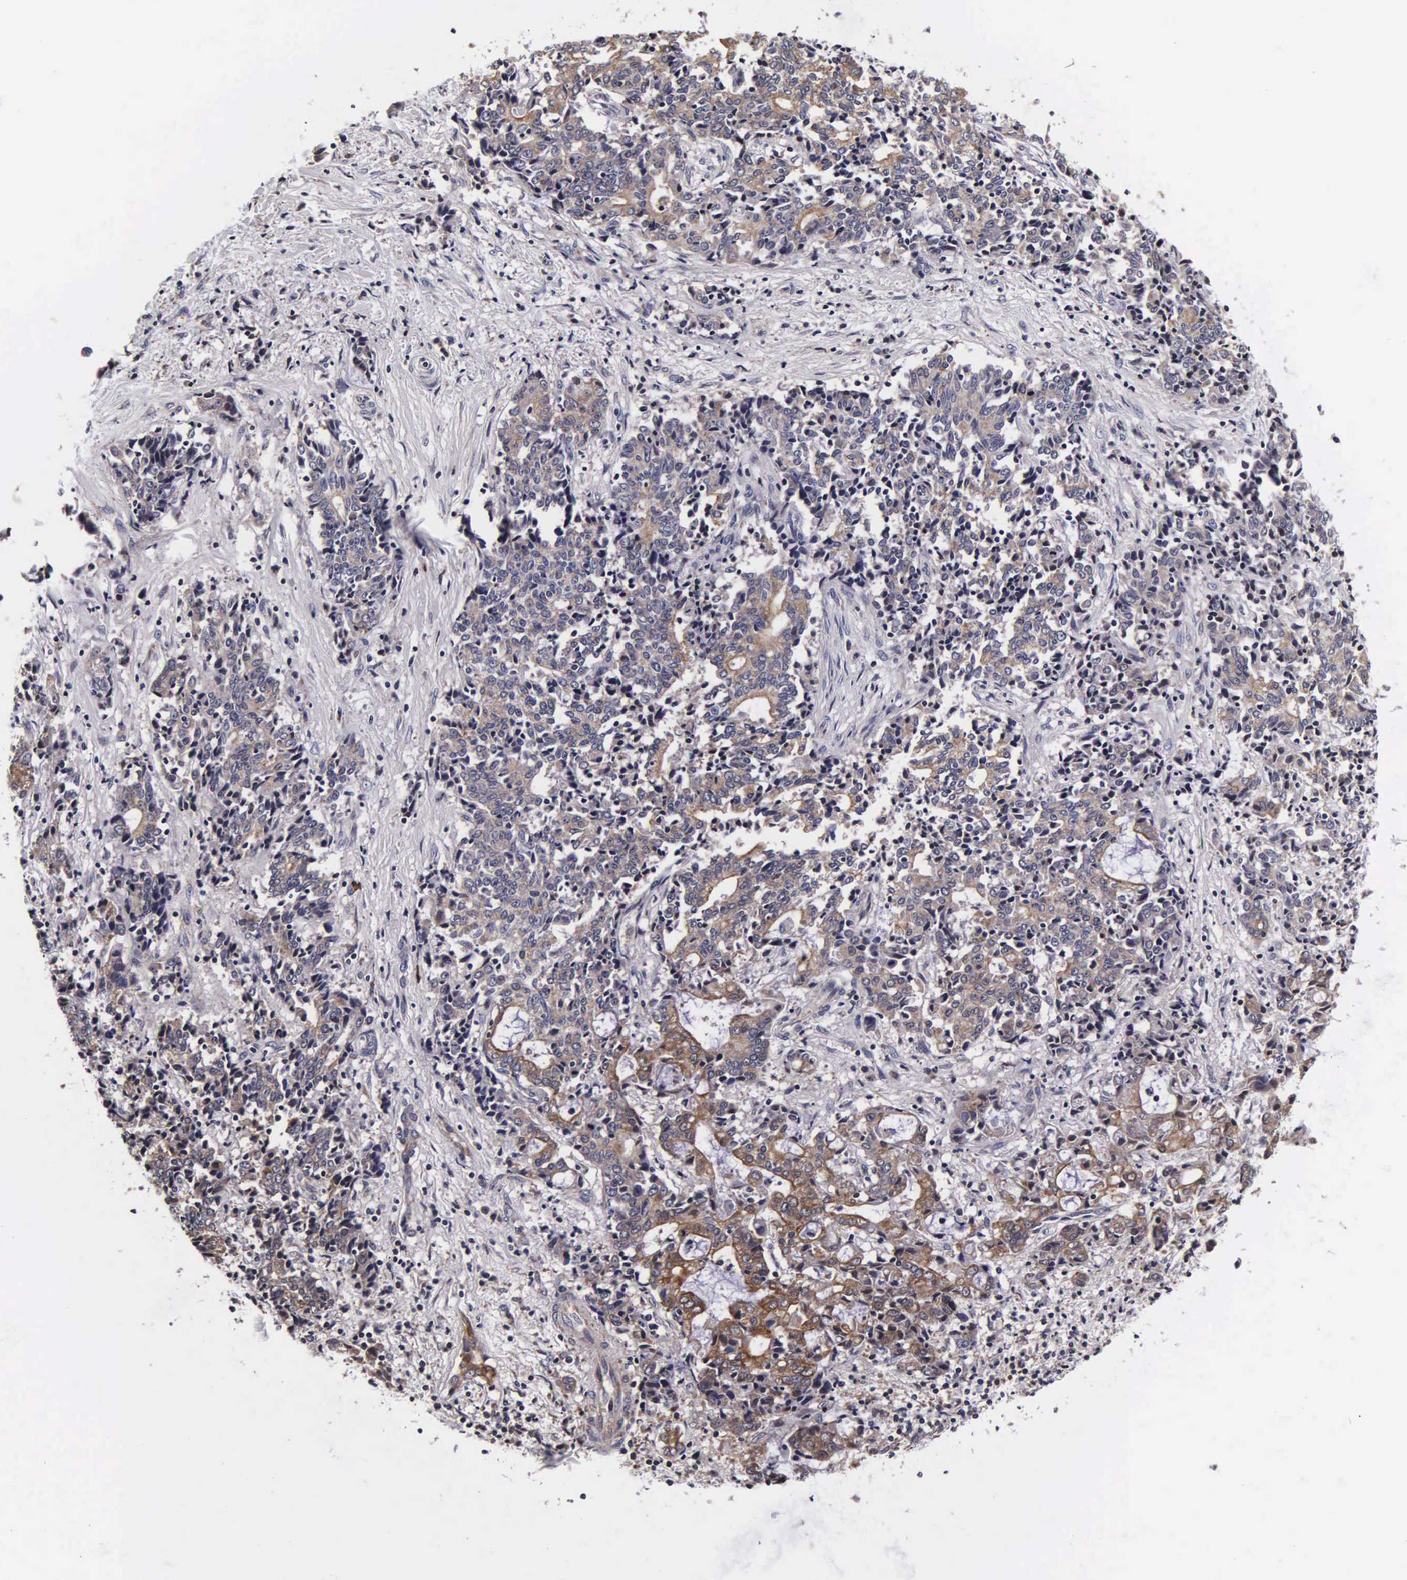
{"staining": {"intensity": "moderate", "quantity": ">75%", "location": "cytoplasmic/membranous"}, "tissue": "liver cancer", "cell_type": "Tumor cells", "image_type": "cancer", "snomed": [{"axis": "morphology", "description": "Cholangiocarcinoma"}, {"axis": "topography", "description": "Liver"}], "caption": "IHC image of neoplastic tissue: human cholangiocarcinoma (liver) stained using immunohistochemistry displays medium levels of moderate protein expression localized specifically in the cytoplasmic/membranous of tumor cells, appearing as a cytoplasmic/membranous brown color.", "gene": "PSMA3", "patient": {"sex": "male", "age": 57}}